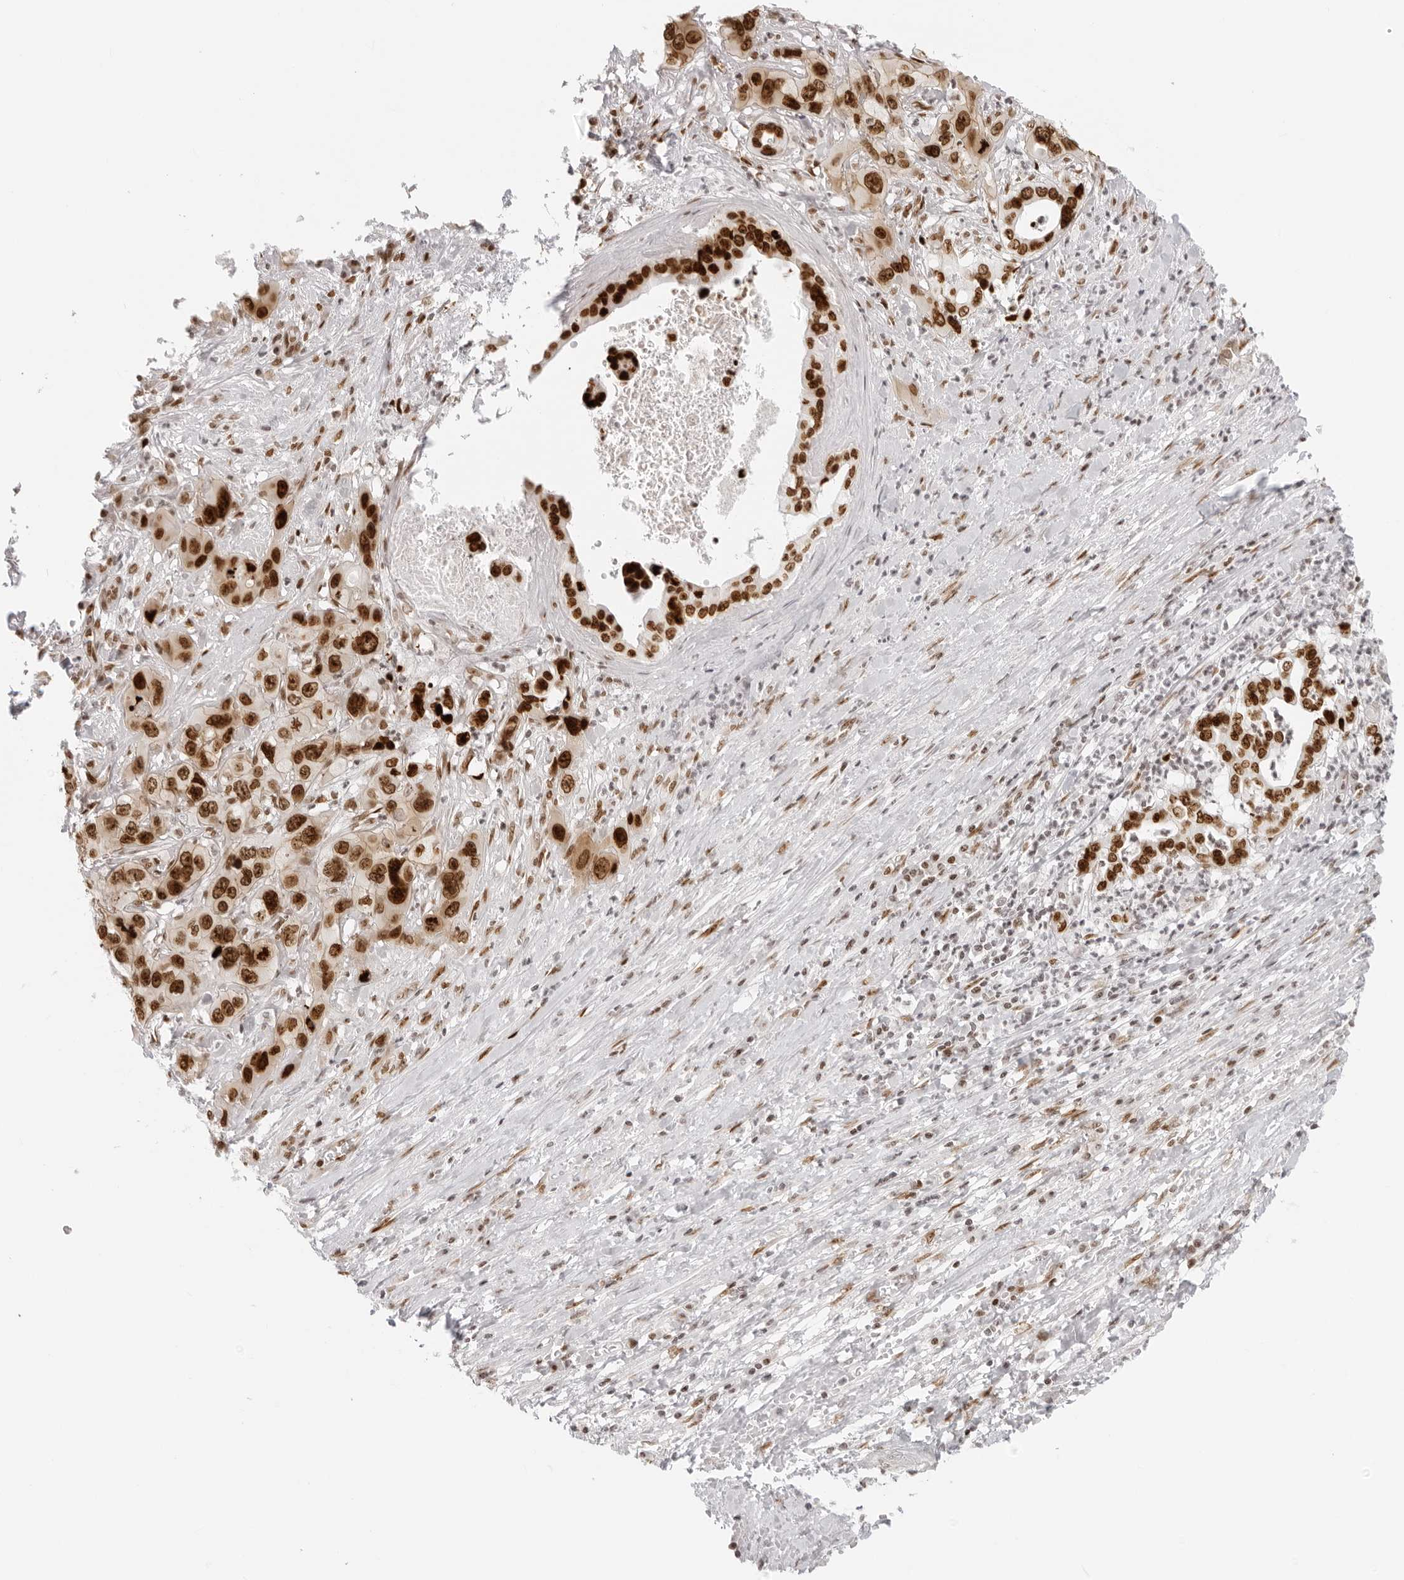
{"staining": {"intensity": "strong", "quantity": ">75%", "location": "nuclear"}, "tissue": "liver cancer", "cell_type": "Tumor cells", "image_type": "cancer", "snomed": [{"axis": "morphology", "description": "Cholangiocarcinoma"}, {"axis": "topography", "description": "Liver"}], "caption": "Immunohistochemical staining of cholangiocarcinoma (liver) displays strong nuclear protein positivity in about >75% of tumor cells.", "gene": "RCC1", "patient": {"sex": "female", "age": 61}}